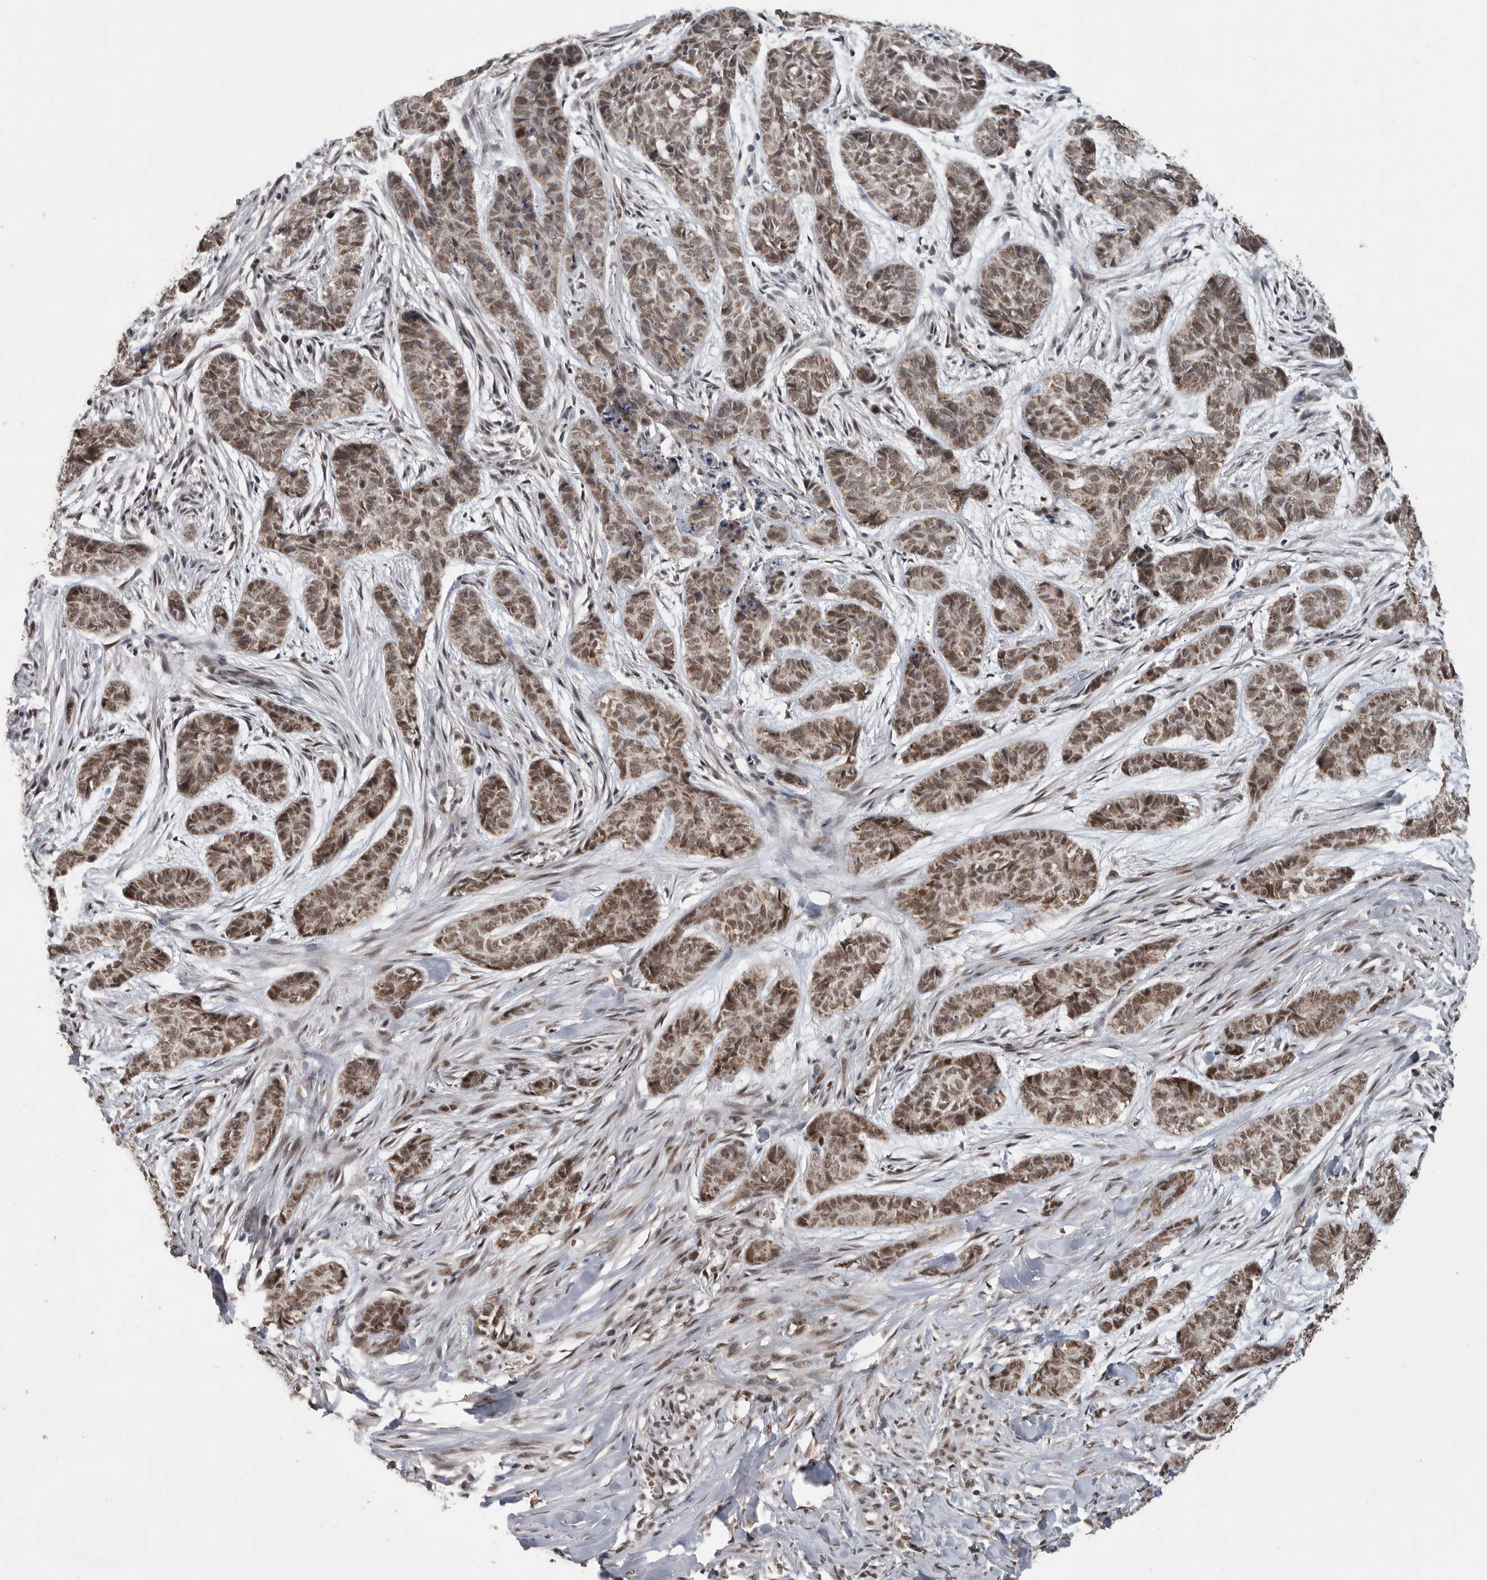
{"staining": {"intensity": "moderate", "quantity": ">75%", "location": "nuclear"}, "tissue": "skin cancer", "cell_type": "Tumor cells", "image_type": "cancer", "snomed": [{"axis": "morphology", "description": "Basal cell carcinoma"}, {"axis": "topography", "description": "Skin"}], "caption": "Basal cell carcinoma (skin) tissue exhibits moderate nuclear expression in about >75% of tumor cells, visualized by immunohistochemistry. (Stains: DAB (3,3'-diaminobenzidine) in brown, nuclei in blue, Microscopy: brightfield microscopy at high magnification).", "gene": "PPP1R10", "patient": {"sex": "female", "age": 64}}